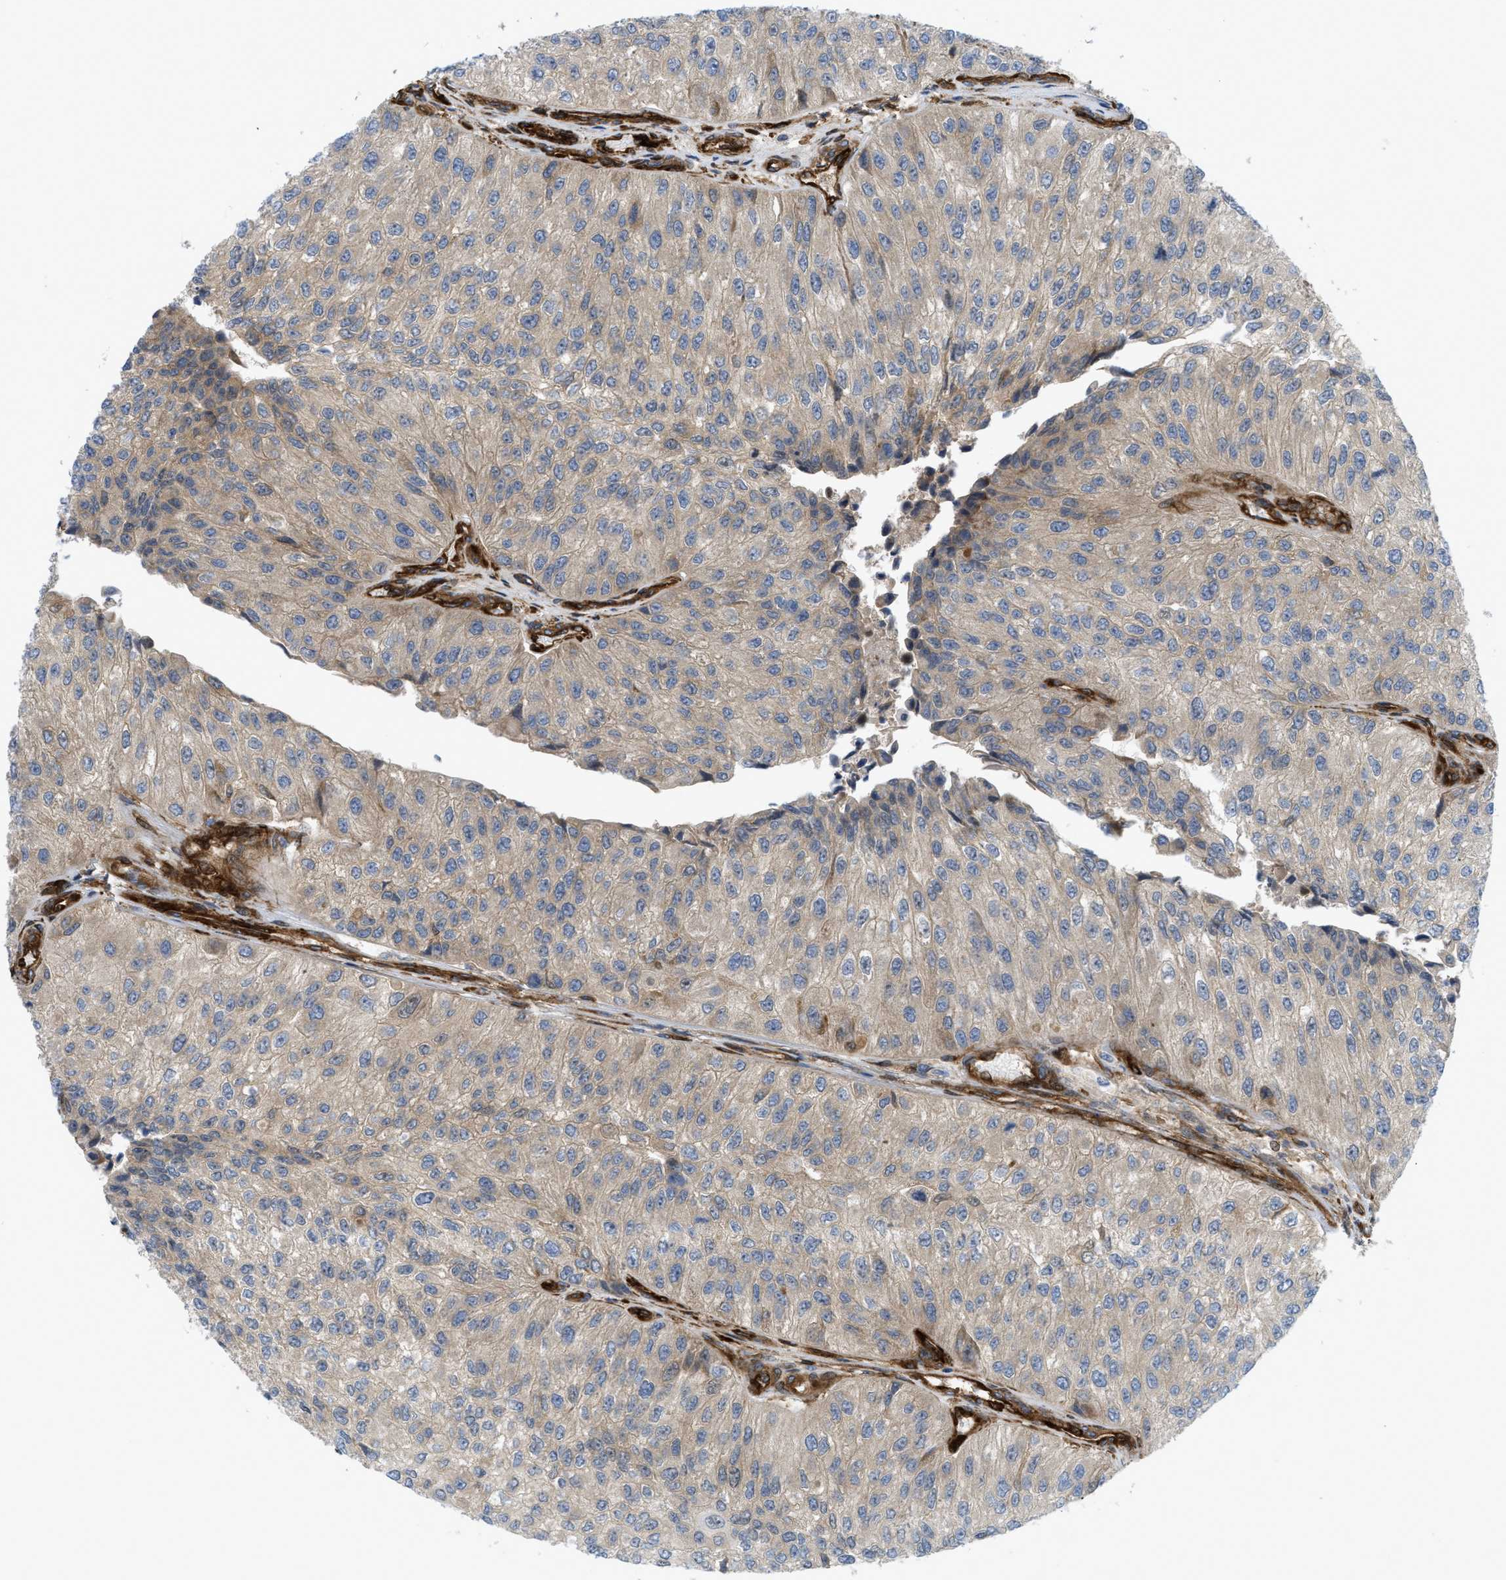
{"staining": {"intensity": "weak", "quantity": "<25%", "location": "cytoplasmic/membranous"}, "tissue": "urothelial cancer", "cell_type": "Tumor cells", "image_type": "cancer", "snomed": [{"axis": "morphology", "description": "Urothelial carcinoma, High grade"}, {"axis": "topography", "description": "Kidney"}, {"axis": "topography", "description": "Urinary bladder"}], "caption": "Tumor cells show no significant protein positivity in urothelial carcinoma (high-grade). (Immunohistochemistry (ihc), brightfield microscopy, high magnification).", "gene": "PICALM", "patient": {"sex": "male", "age": 77}}